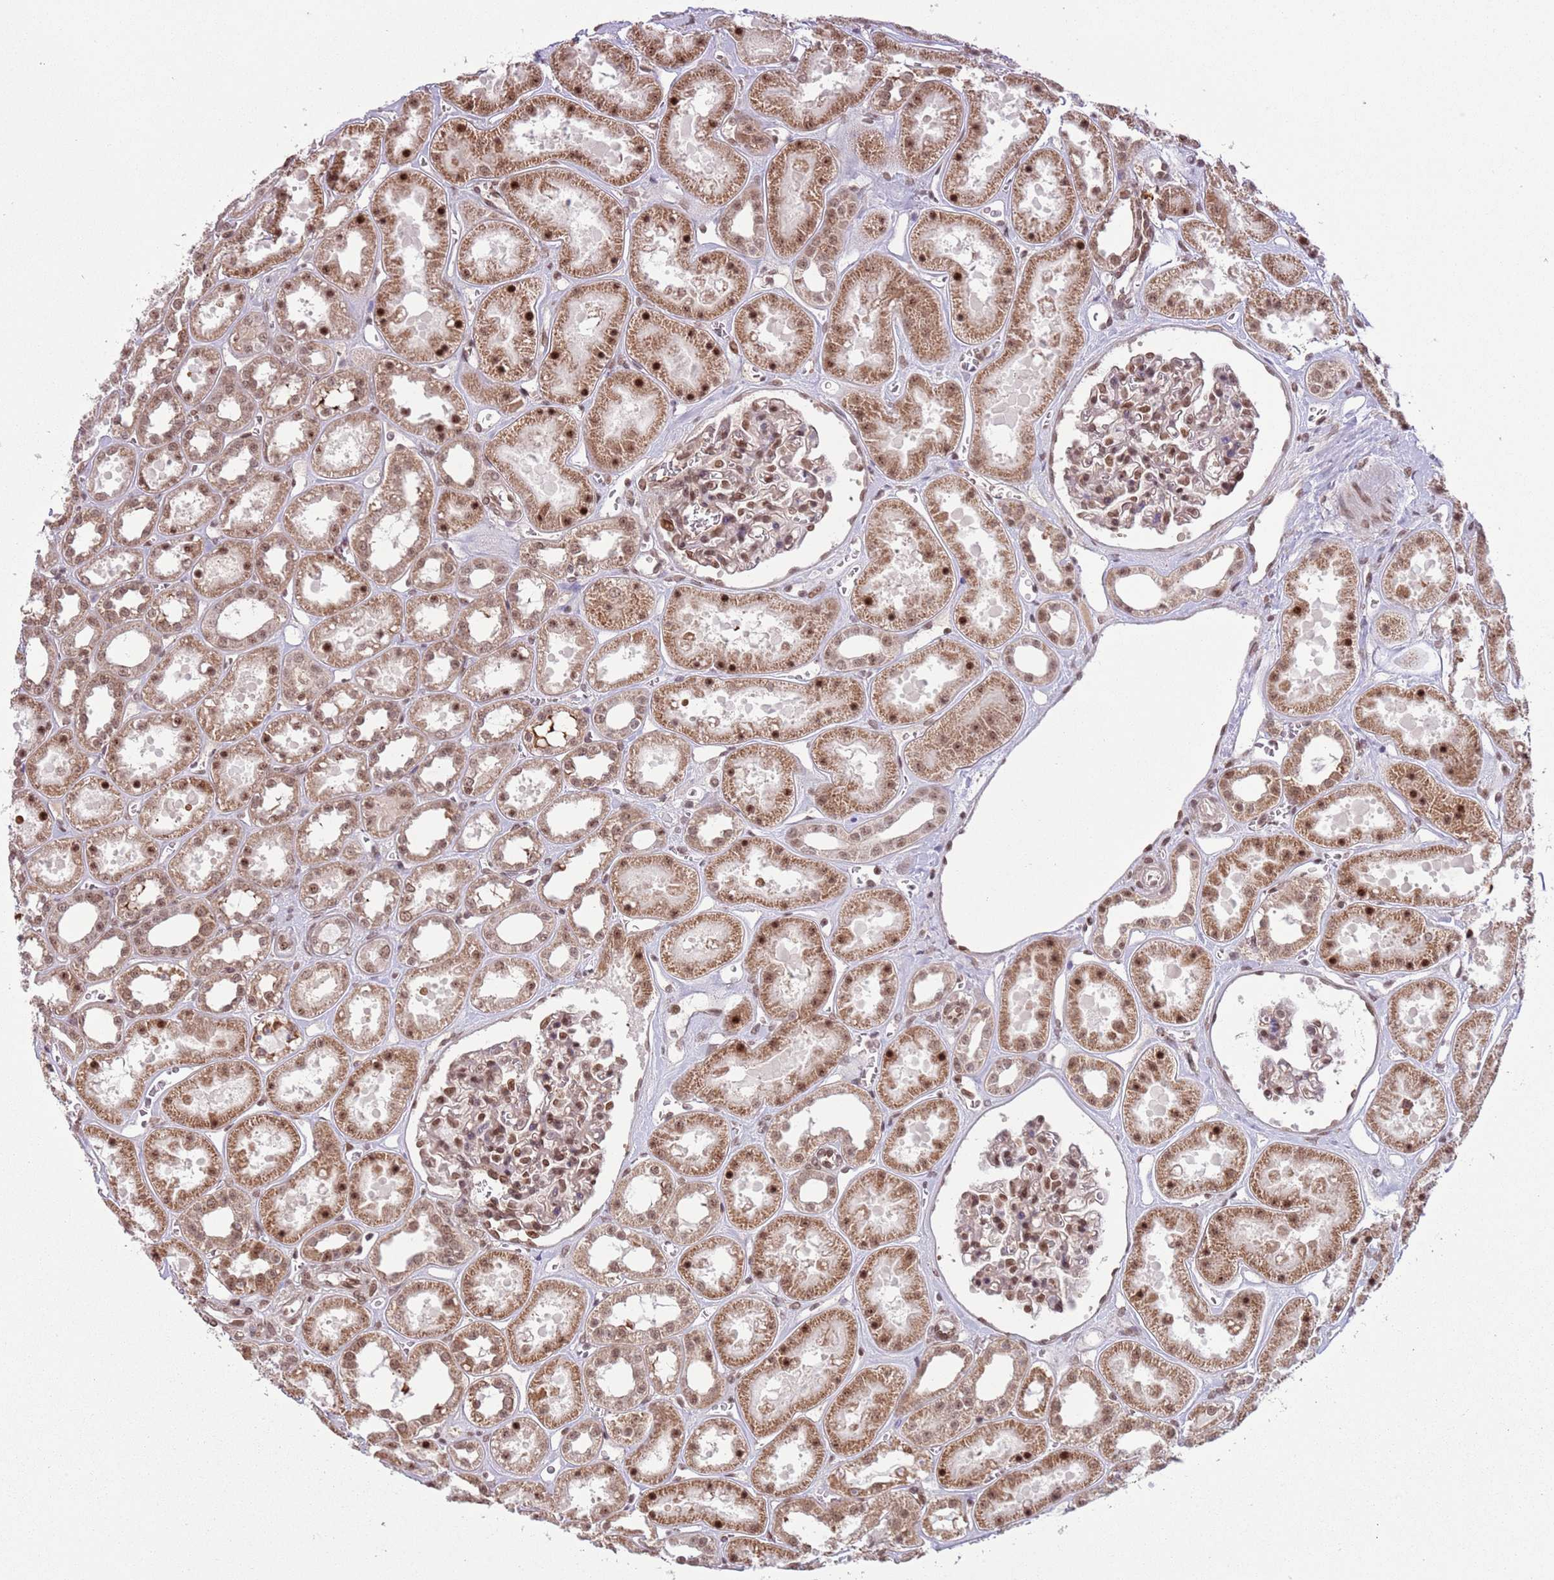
{"staining": {"intensity": "moderate", "quantity": ">75%", "location": "cytoplasmic/membranous,nuclear"}, "tissue": "kidney", "cell_type": "Cells in glomeruli", "image_type": "normal", "snomed": [{"axis": "morphology", "description": "Normal tissue, NOS"}, {"axis": "topography", "description": "Kidney"}], "caption": "Brown immunohistochemical staining in benign kidney demonstrates moderate cytoplasmic/membranous,nuclear positivity in about >75% of cells in glomeruli.", "gene": "SIPA1L3", "patient": {"sex": "female", "age": 41}}